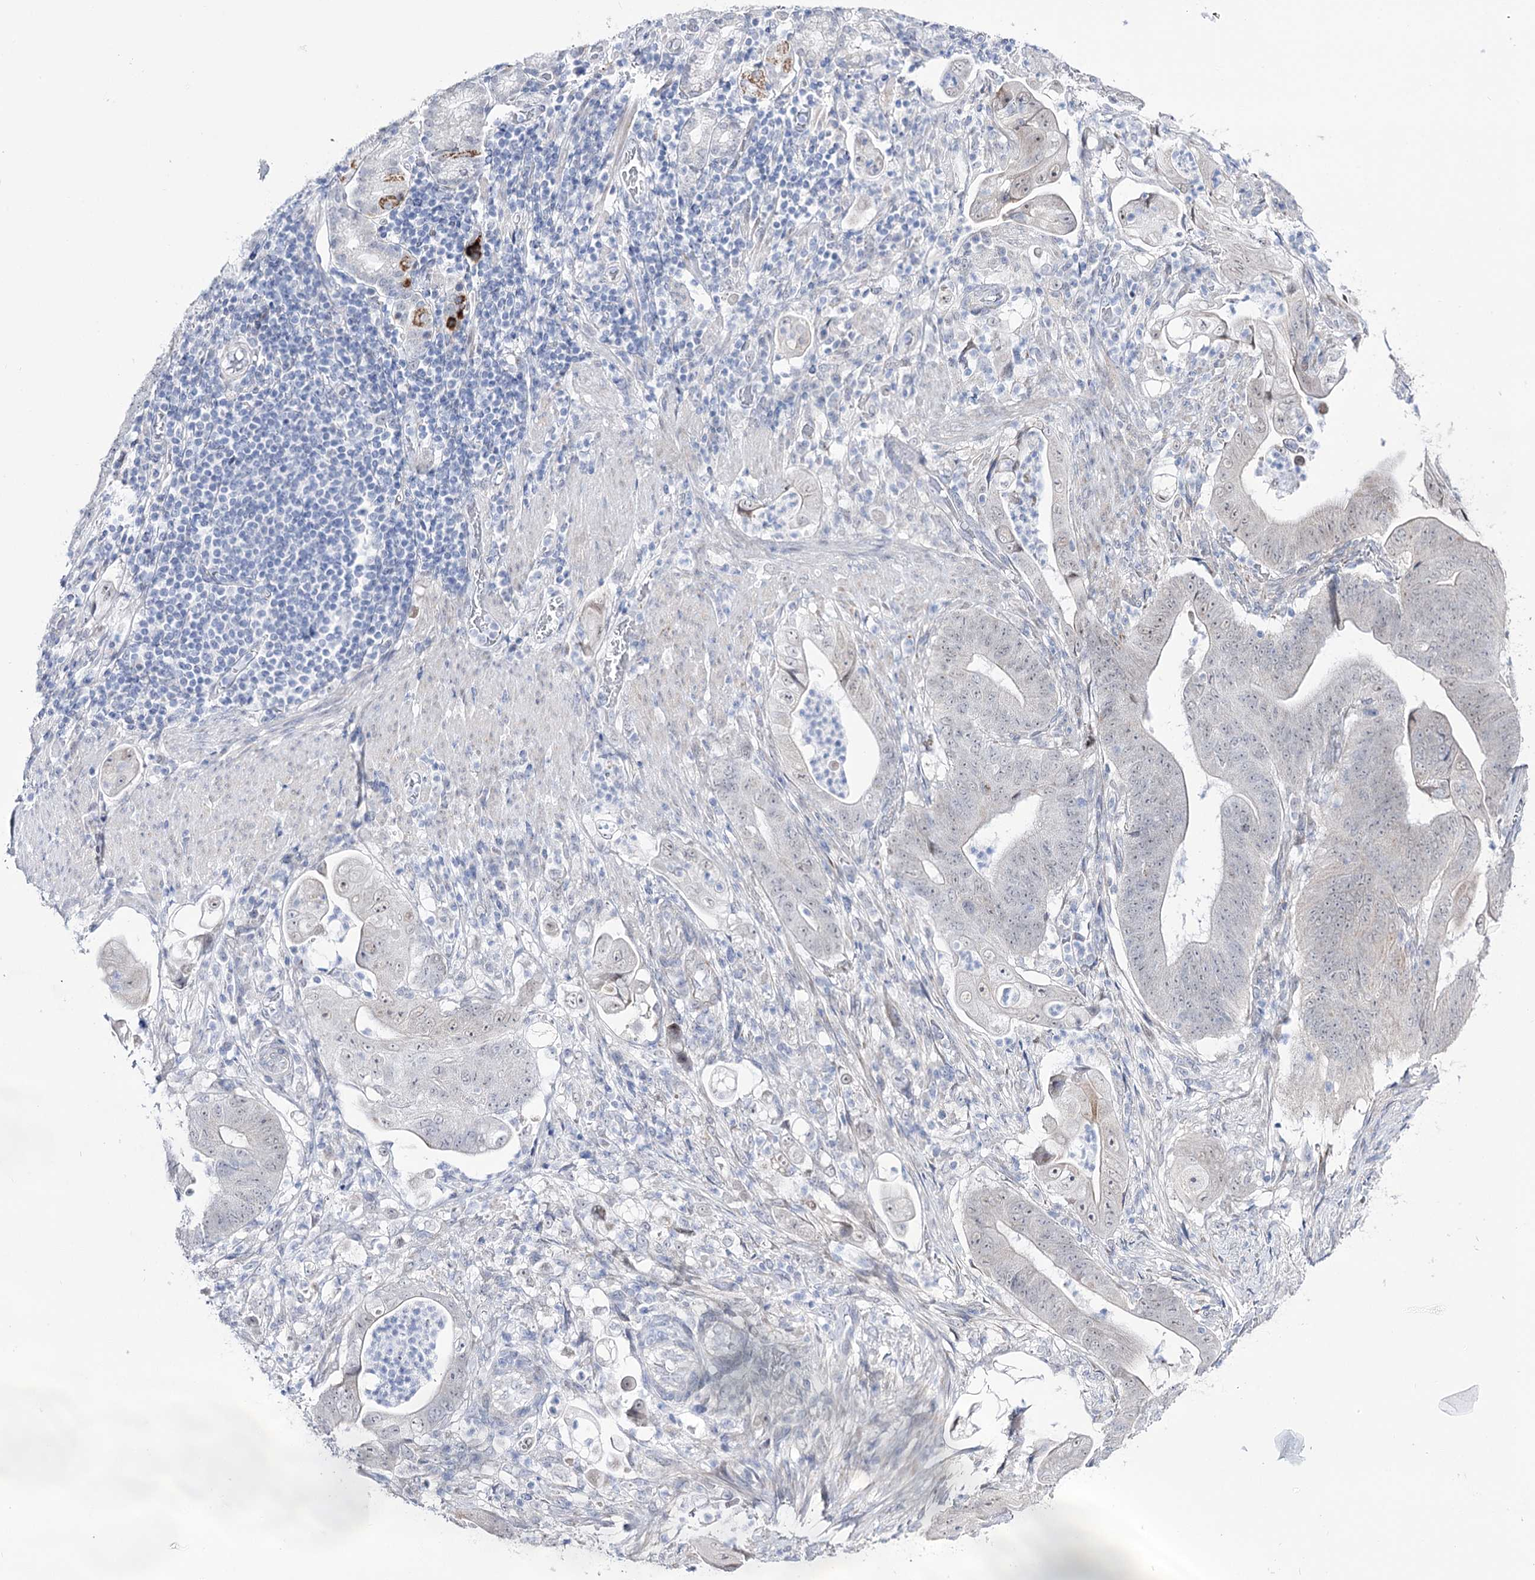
{"staining": {"intensity": "negative", "quantity": "none", "location": "none"}, "tissue": "stomach cancer", "cell_type": "Tumor cells", "image_type": "cancer", "snomed": [{"axis": "morphology", "description": "Adenocarcinoma, NOS"}, {"axis": "topography", "description": "Stomach"}], "caption": "Immunohistochemical staining of stomach cancer displays no significant expression in tumor cells.", "gene": "RBM15B", "patient": {"sex": "female", "age": 73}}